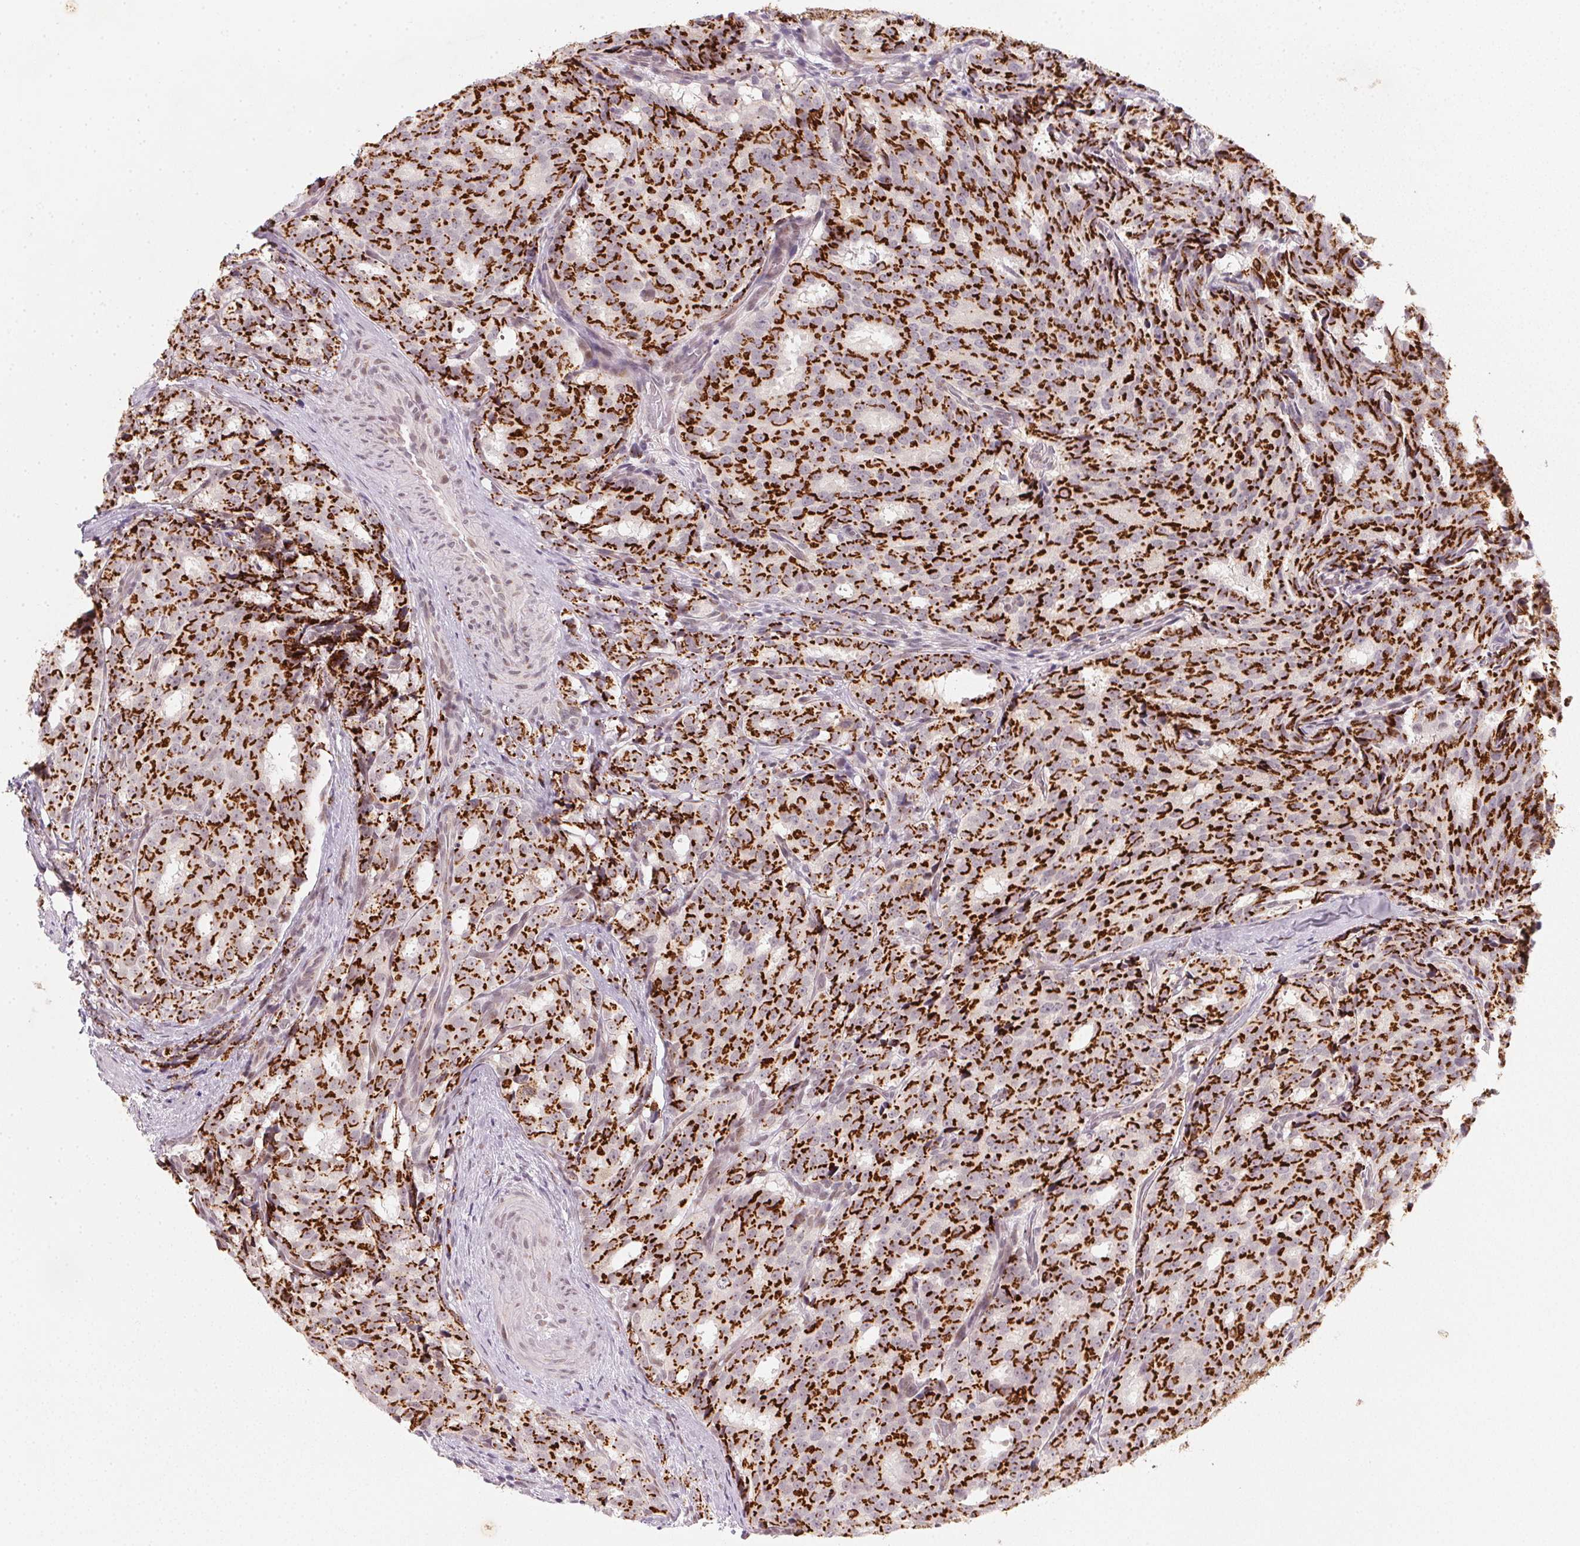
{"staining": {"intensity": "strong", "quantity": ">75%", "location": "cytoplasmic/membranous"}, "tissue": "prostate cancer", "cell_type": "Tumor cells", "image_type": "cancer", "snomed": [{"axis": "morphology", "description": "Adenocarcinoma, High grade"}, {"axis": "topography", "description": "Prostate"}], "caption": "This is a micrograph of immunohistochemistry (IHC) staining of prostate cancer, which shows strong positivity in the cytoplasmic/membranous of tumor cells.", "gene": "RAB22A", "patient": {"sex": "male", "age": 53}}